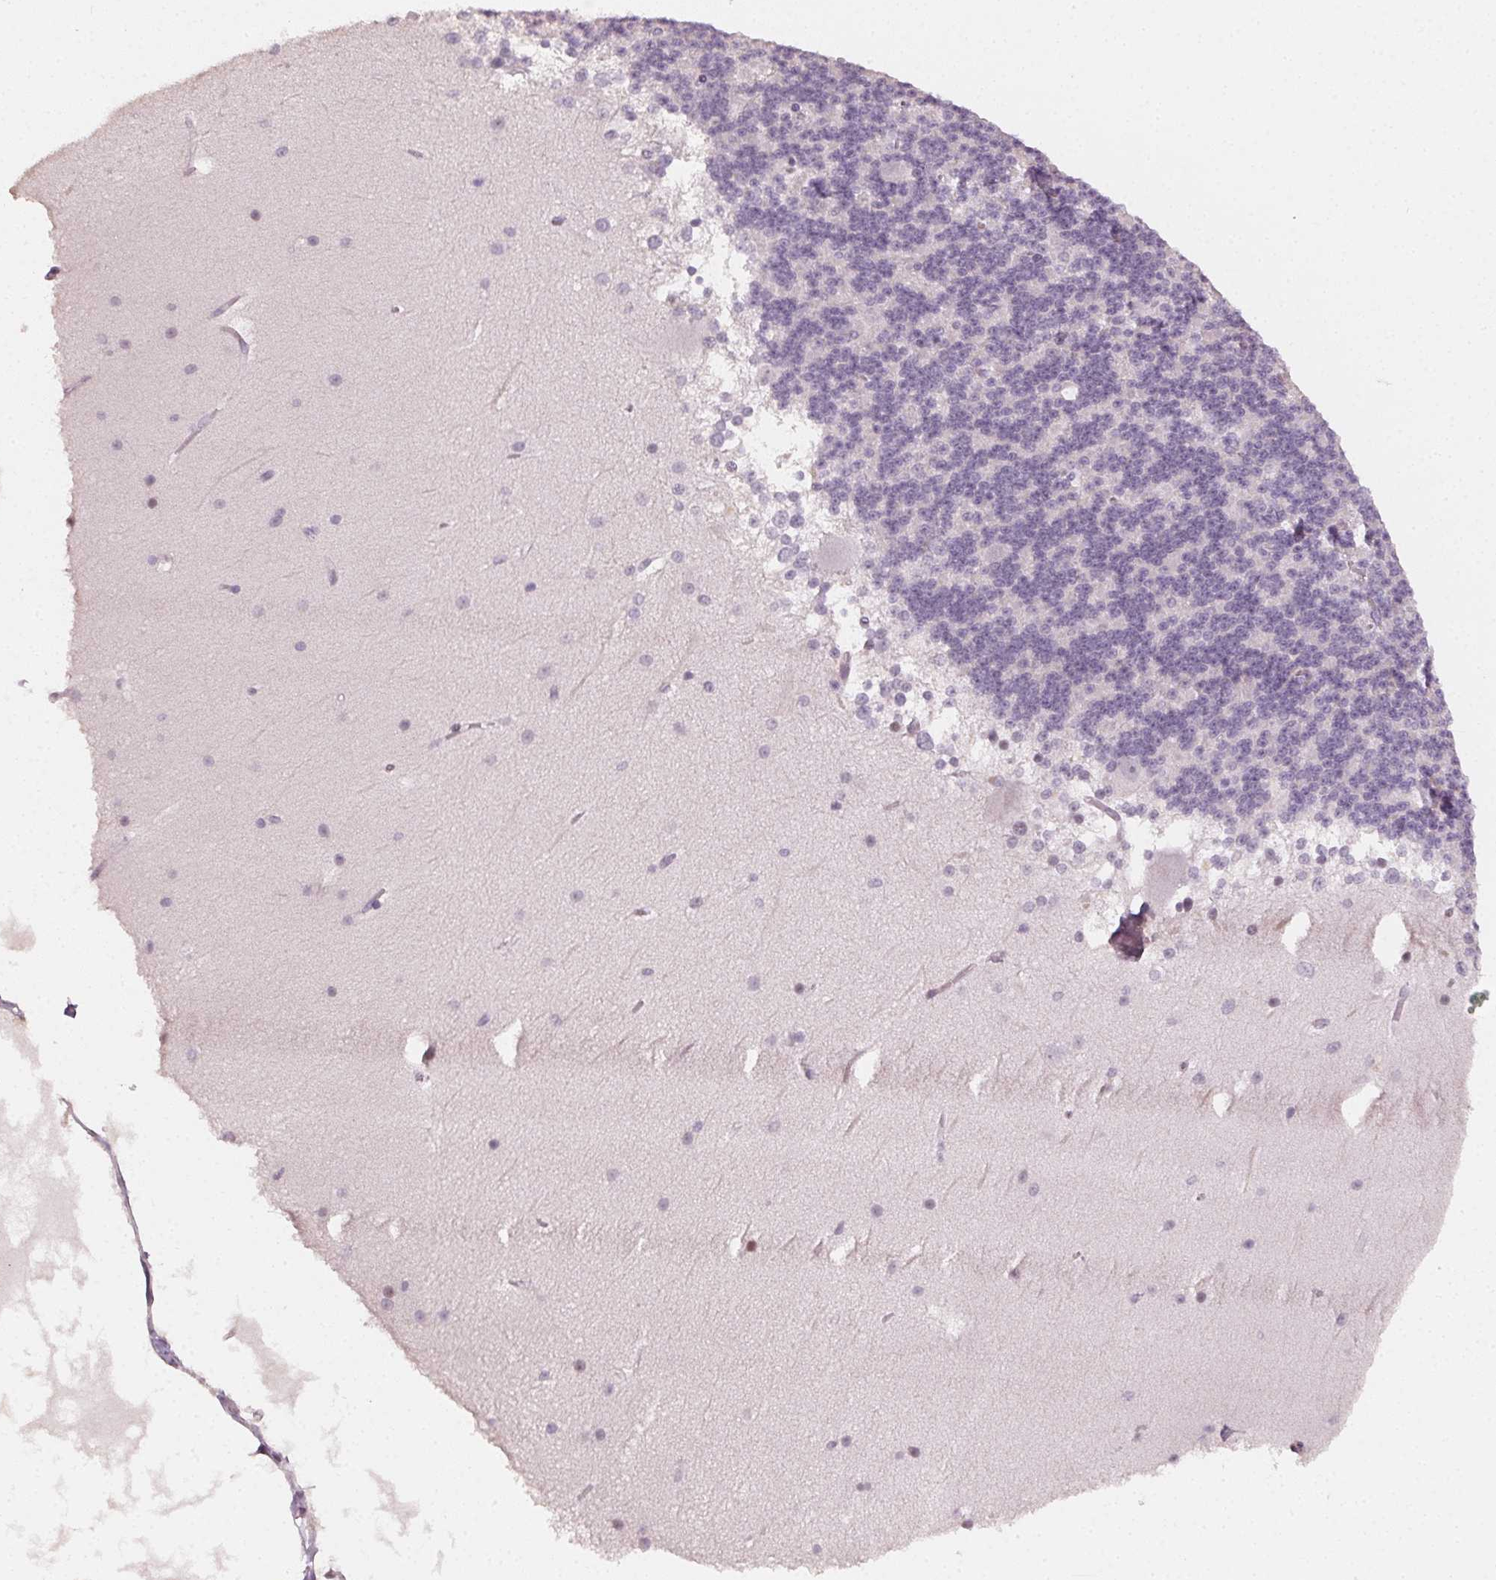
{"staining": {"intensity": "negative", "quantity": "none", "location": "none"}, "tissue": "cerebellum", "cell_type": "Cells in granular layer", "image_type": "normal", "snomed": [{"axis": "morphology", "description": "Normal tissue, NOS"}, {"axis": "topography", "description": "Cerebellum"}], "caption": "Image shows no protein positivity in cells in granular layer of unremarkable cerebellum. (Immunohistochemistry (ihc), brightfield microscopy, high magnification).", "gene": "CCDC96", "patient": {"sex": "female", "age": 19}}